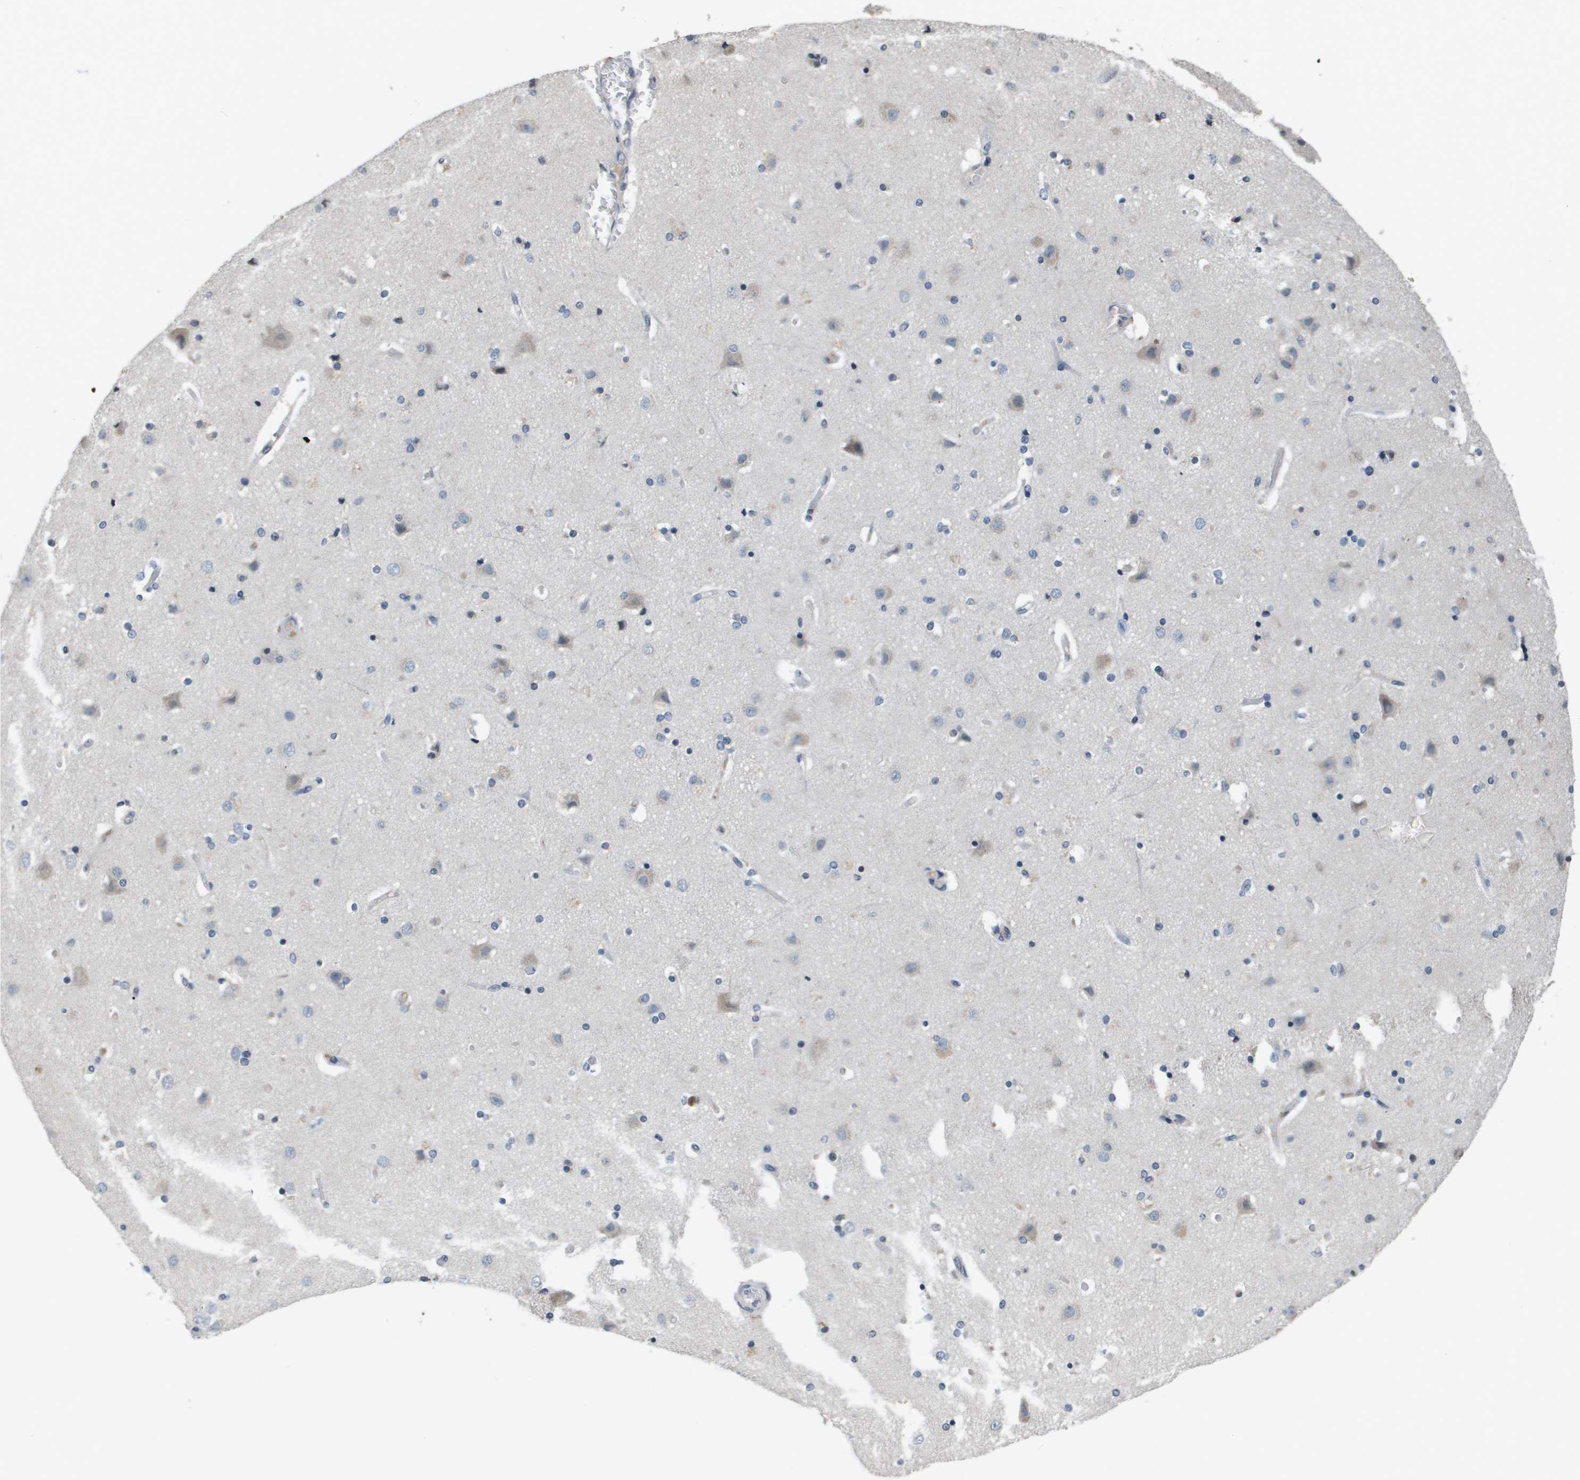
{"staining": {"intensity": "weak", "quantity": ">75%", "location": "cytoplasmic/membranous"}, "tissue": "cerebral cortex", "cell_type": "Endothelial cells", "image_type": "normal", "snomed": [{"axis": "morphology", "description": "Normal tissue, NOS"}, {"axis": "topography", "description": "Cerebral cortex"}], "caption": "Weak cytoplasmic/membranous protein positivity is appreciated in about >75% of endothelial cells in cerebral cortex.", "gene": "CAPN11", "patient": {"sex": "female", "age": 54}}